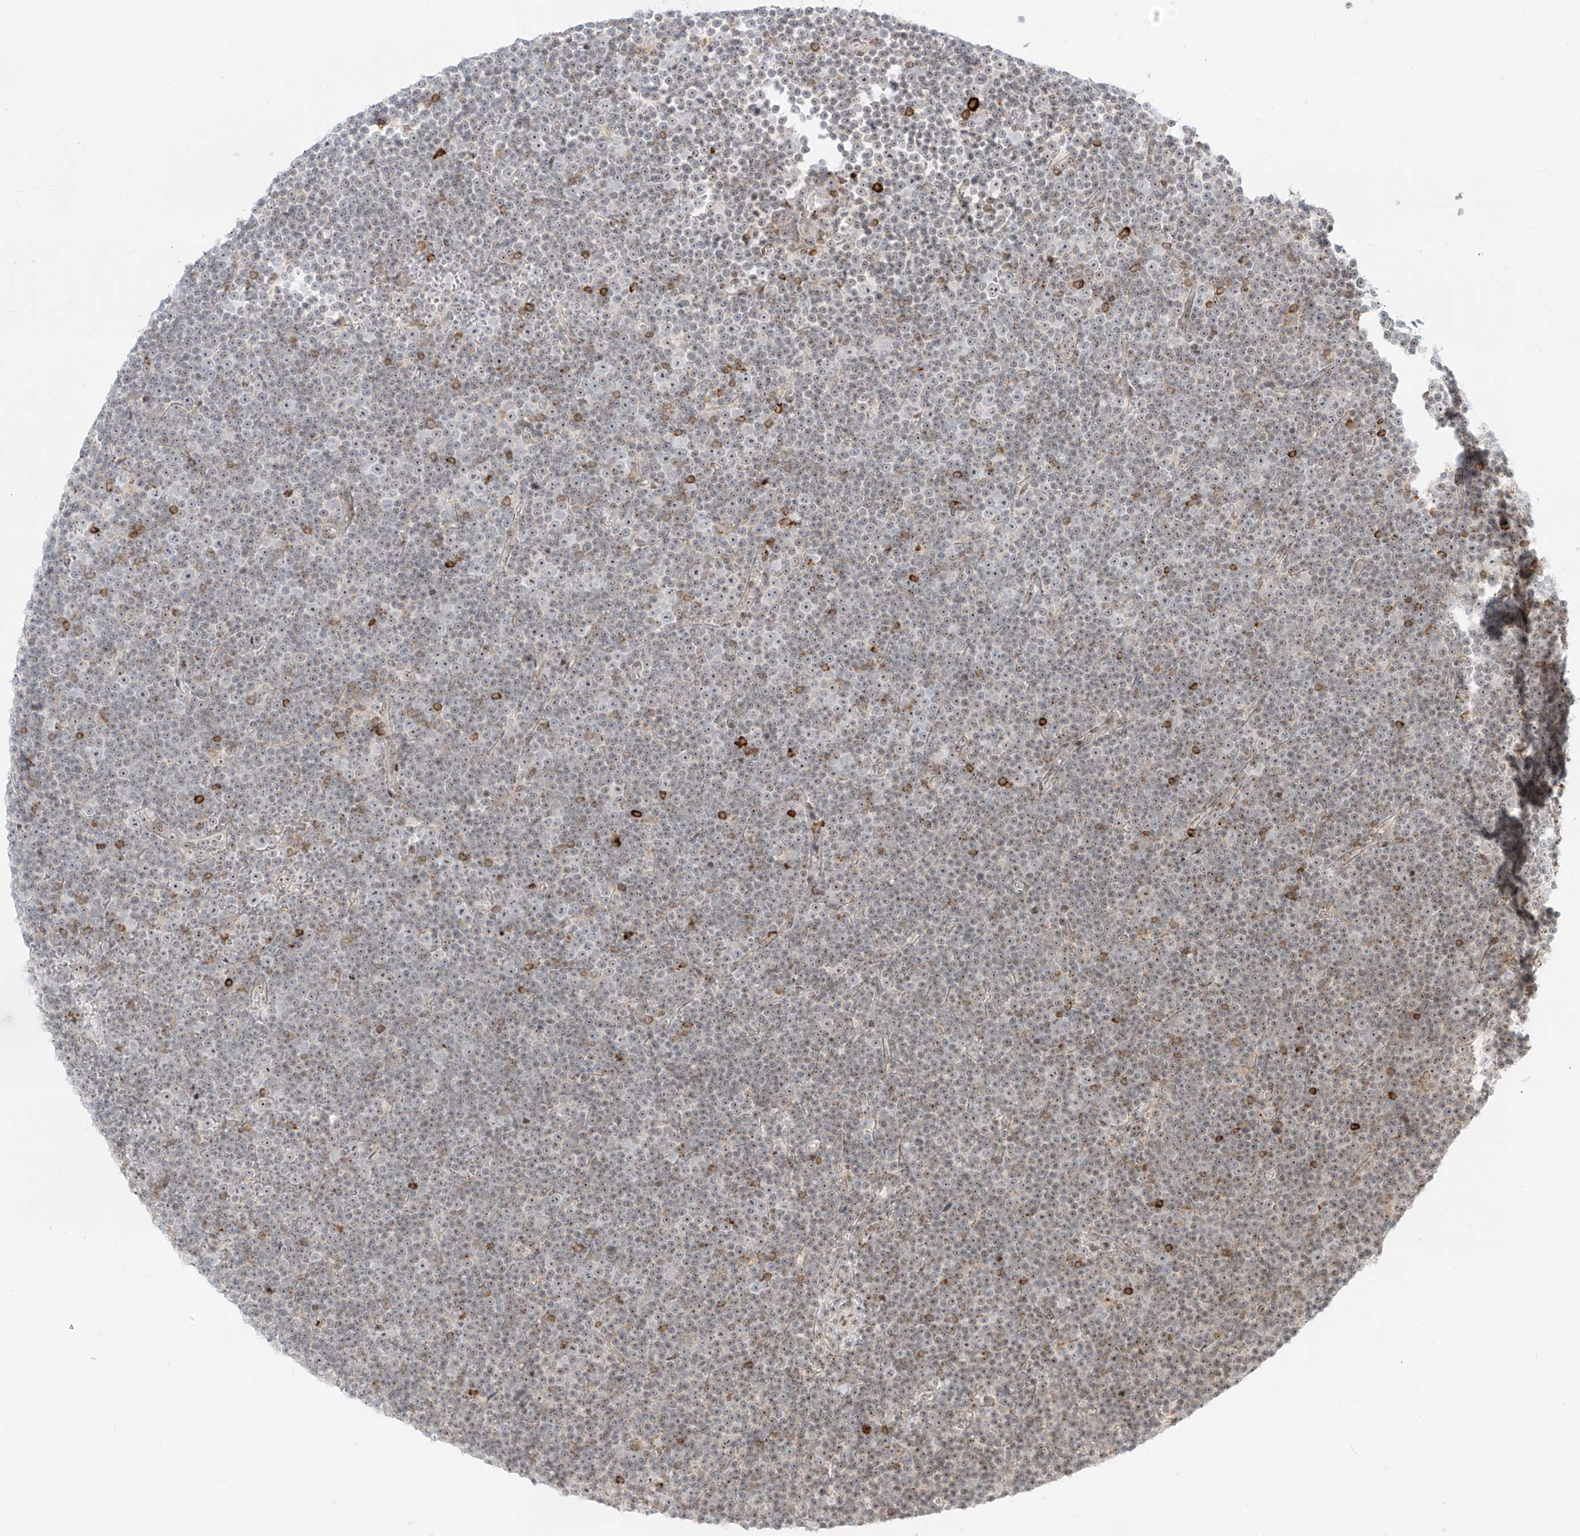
{"staining": {"intensity": "negative", "quantity": "none", "location": "none"}, "tissue": "lymphoma", "cell_type": "Tumor cells", "image_type": "cancer", "snomed": [{"axis": "morphology", "description": "Malignant lymphoma, non-Hodgkin's type, Low grade"}, {"axis": "topography", "description": "Lymph node"}], "caption": "An image of human malignant lymphoma, non-Hodgkin's type (low-grade) is negative for staining in tumor cells.", "gene": "ZNF512", "patient": {"sex": "female", "age": 67}}